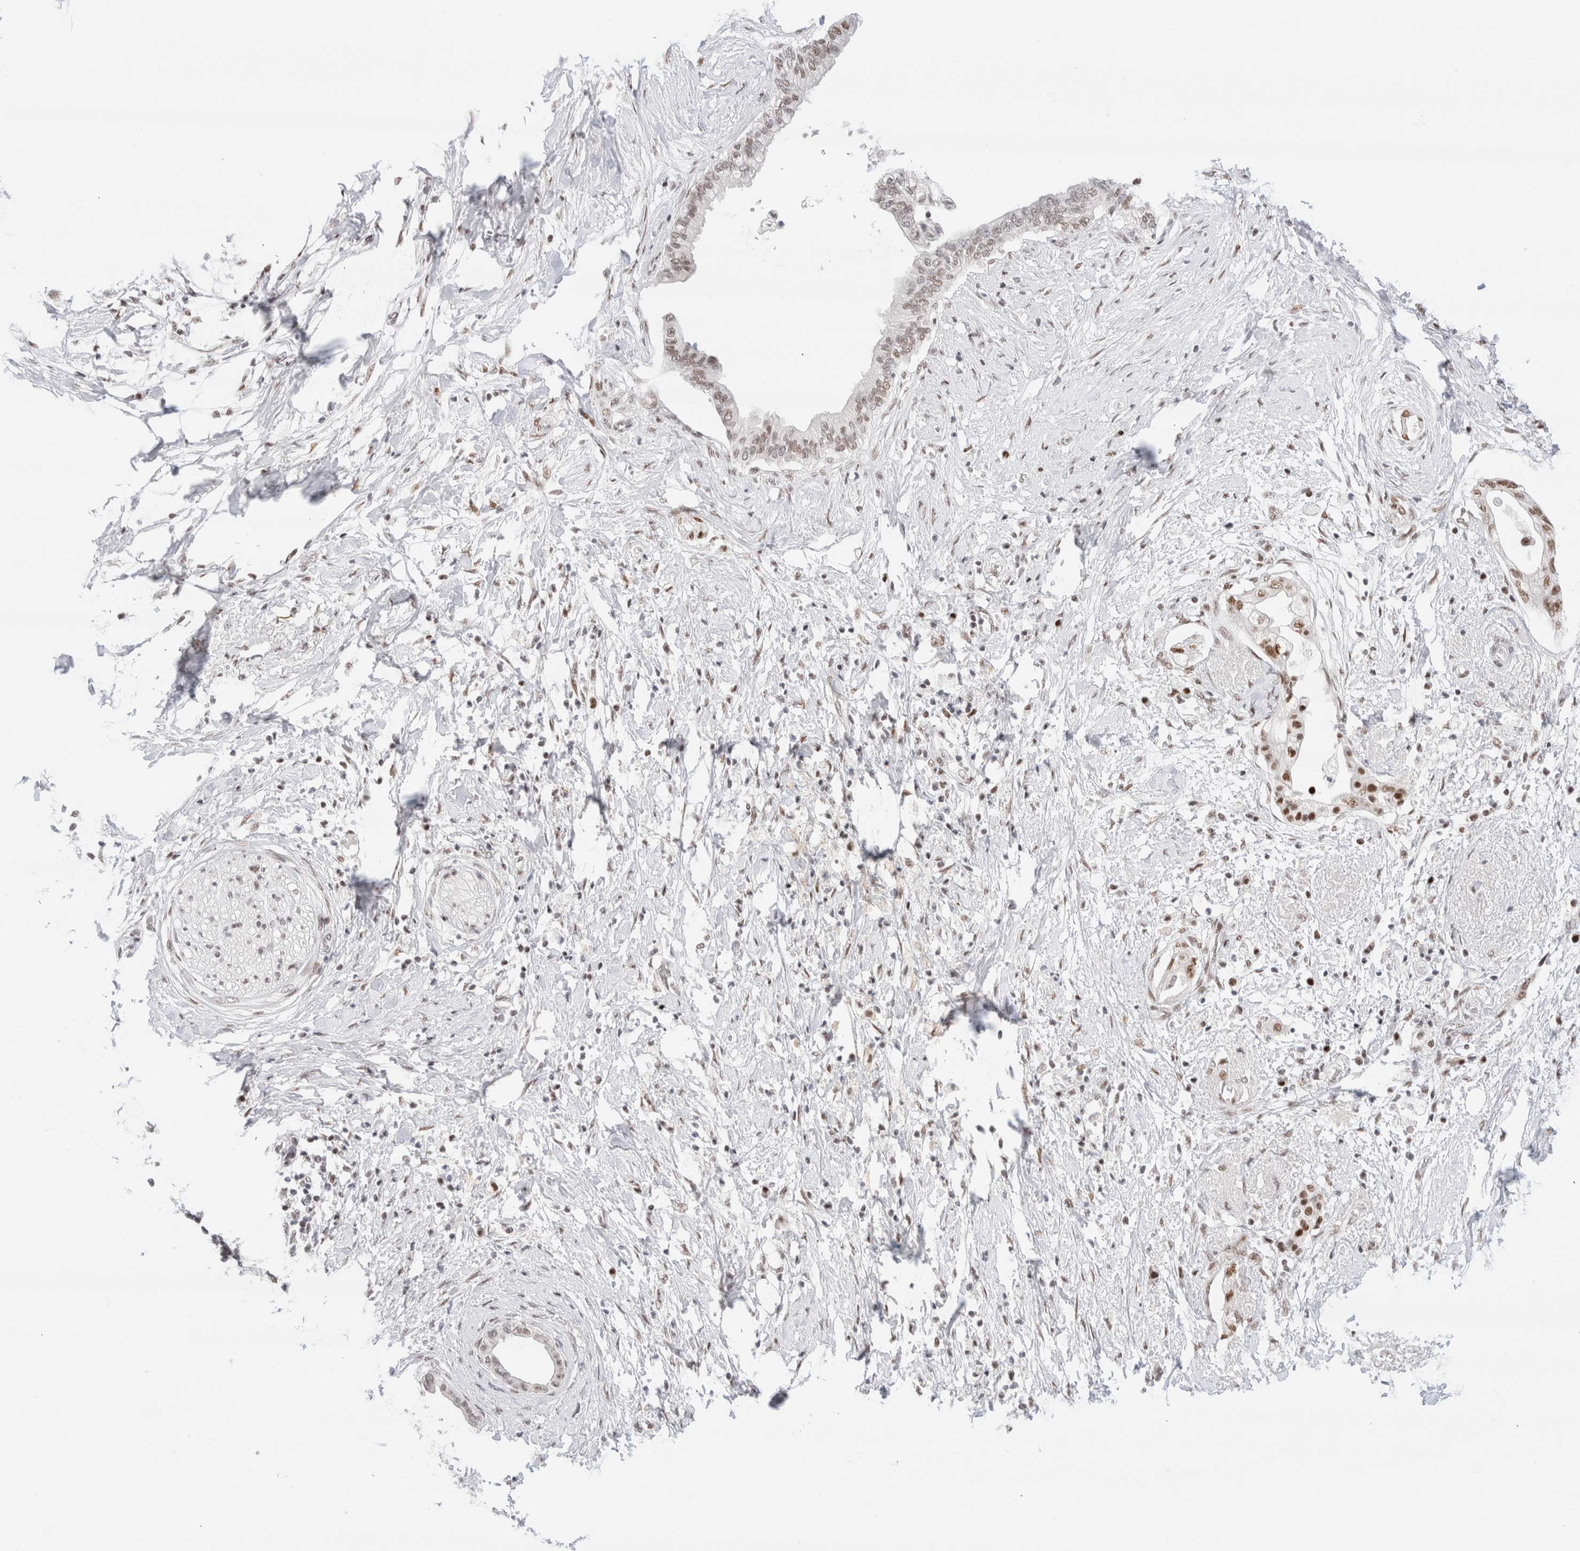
{"staining": {"intensity": "moderate", "quantity": "<25%", "location": "nuclear"}, "tissue": "pancreatic cancer", "cell_type": "Tumor cells", "image_type": "cancer", "snomed": [{"axis": "morphology", "description": "Normal tissue, NOS"}, {"axis": "morphology", "description": "Adenocarcinoma, NOS"}, {"axis": "topography", "description": "Pancreas"}, {"axis": "topography", "description": "Duodenum"}], "caption": "A histopathology image showing moderate nuclear positivity in approximately <25% of tumor cells in adenocarcinoma (pancreatic), as visualized by brown immunohistochemical staining.", "gene": "ZNF282", "patient": {"sex": "female", "age": 60}}